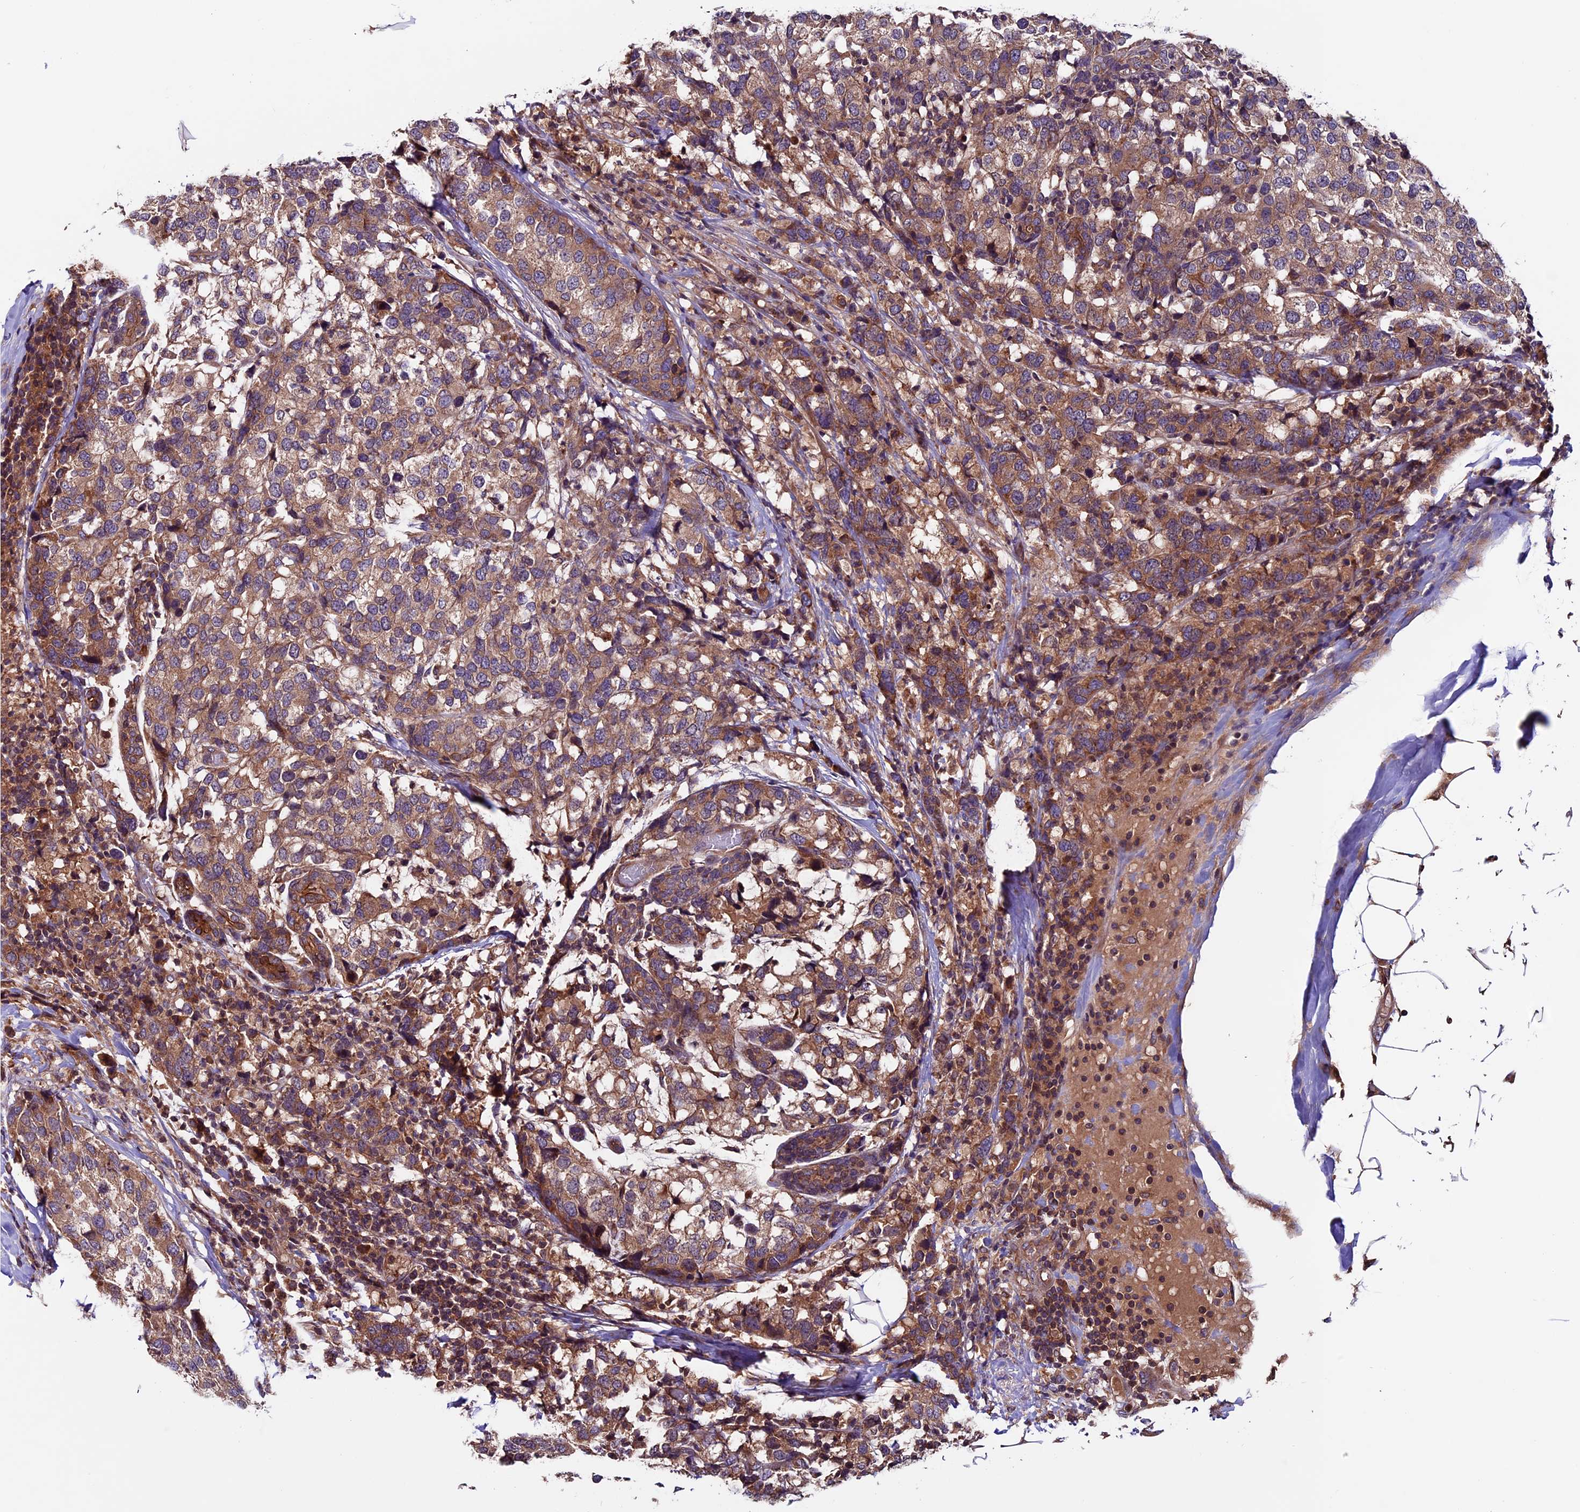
{"staining": {"intensity": "moderate", "quantity": ">75%", "location": "cytoplasmic/membranous"}, "tissue": "breast cancer", "cell_type": "Tumor cells", "image_type": "cancer", "snomed": [{"axis": "morphology", "description": "Lobular carcinoma"}, {"axis": "topography", "description": "Breast"}], "caption": "Protein analysis of breast cancer (lobular carcinoma) tissue shows moderate cytoplasmic/membranous expression in approximately >75% of tumor cells.", "gene": "ZNF598", "patient": {"sex": "female", "age": 59}}